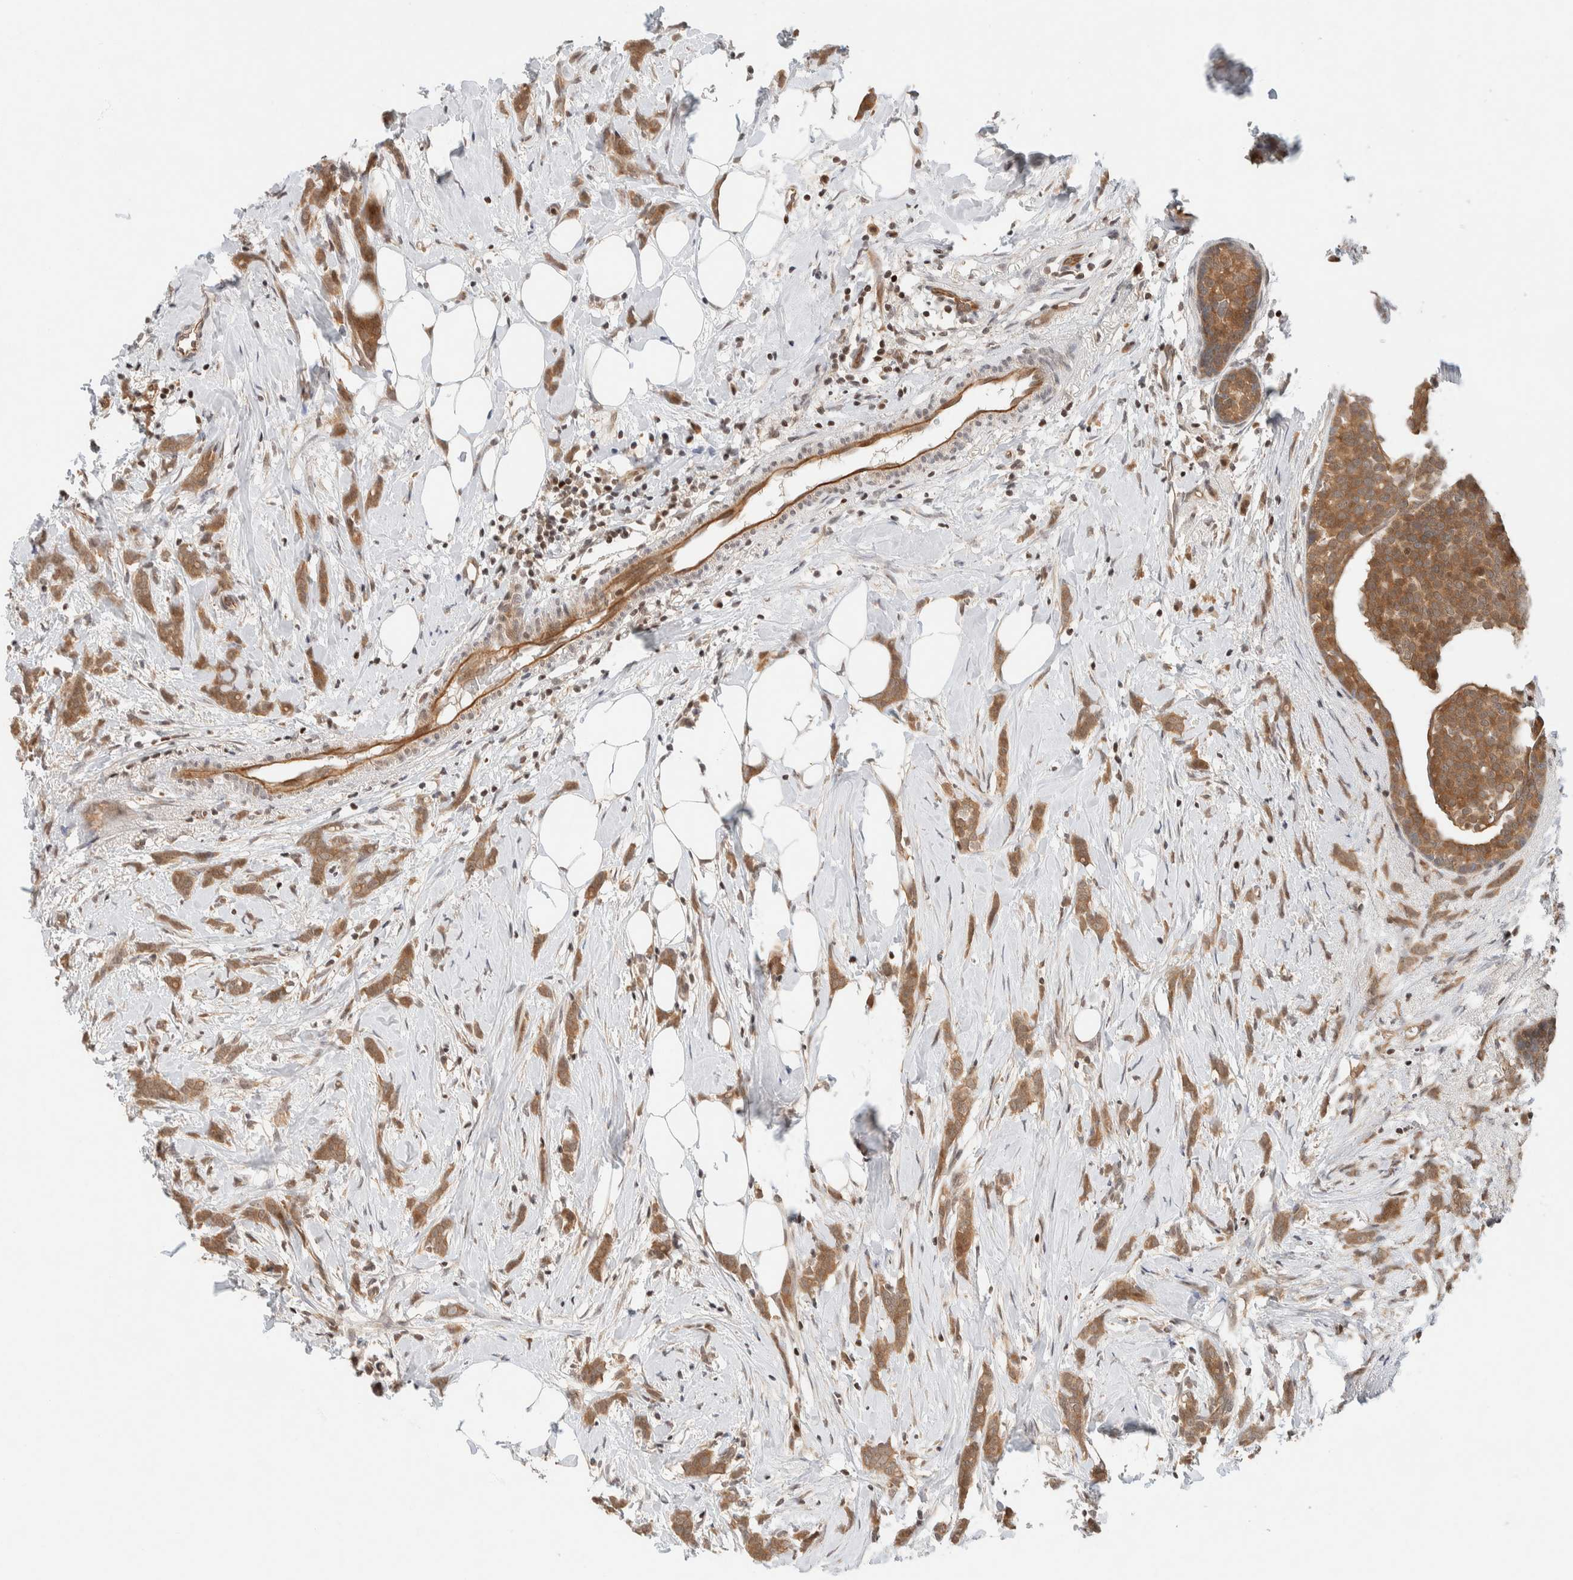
{"staining": {"intensity": "moderate", "quantity": ">75%", "location": "cytoplasmic/membranous"}, "tissue": "breast cancer", "cell_type": "Tumor cells", "image_type": "cancer", "snomed": [{"axis": "morphology", "description": "Lobular carcinoma, in situ"}, {"axis": "morphology", "description": "Lobular carcinoma"}, {"axis": "topography", "description": "Breast"}], "caption": "This photomicrograph displays immunohistochemistry staining of human breast lobular carcinoma in situ, with medium moderate cytoplasmic/membranous expression in about >75% of tumor cells.", "gene": "C8orf76", "patient": {"sex": "female", "age": 41}}